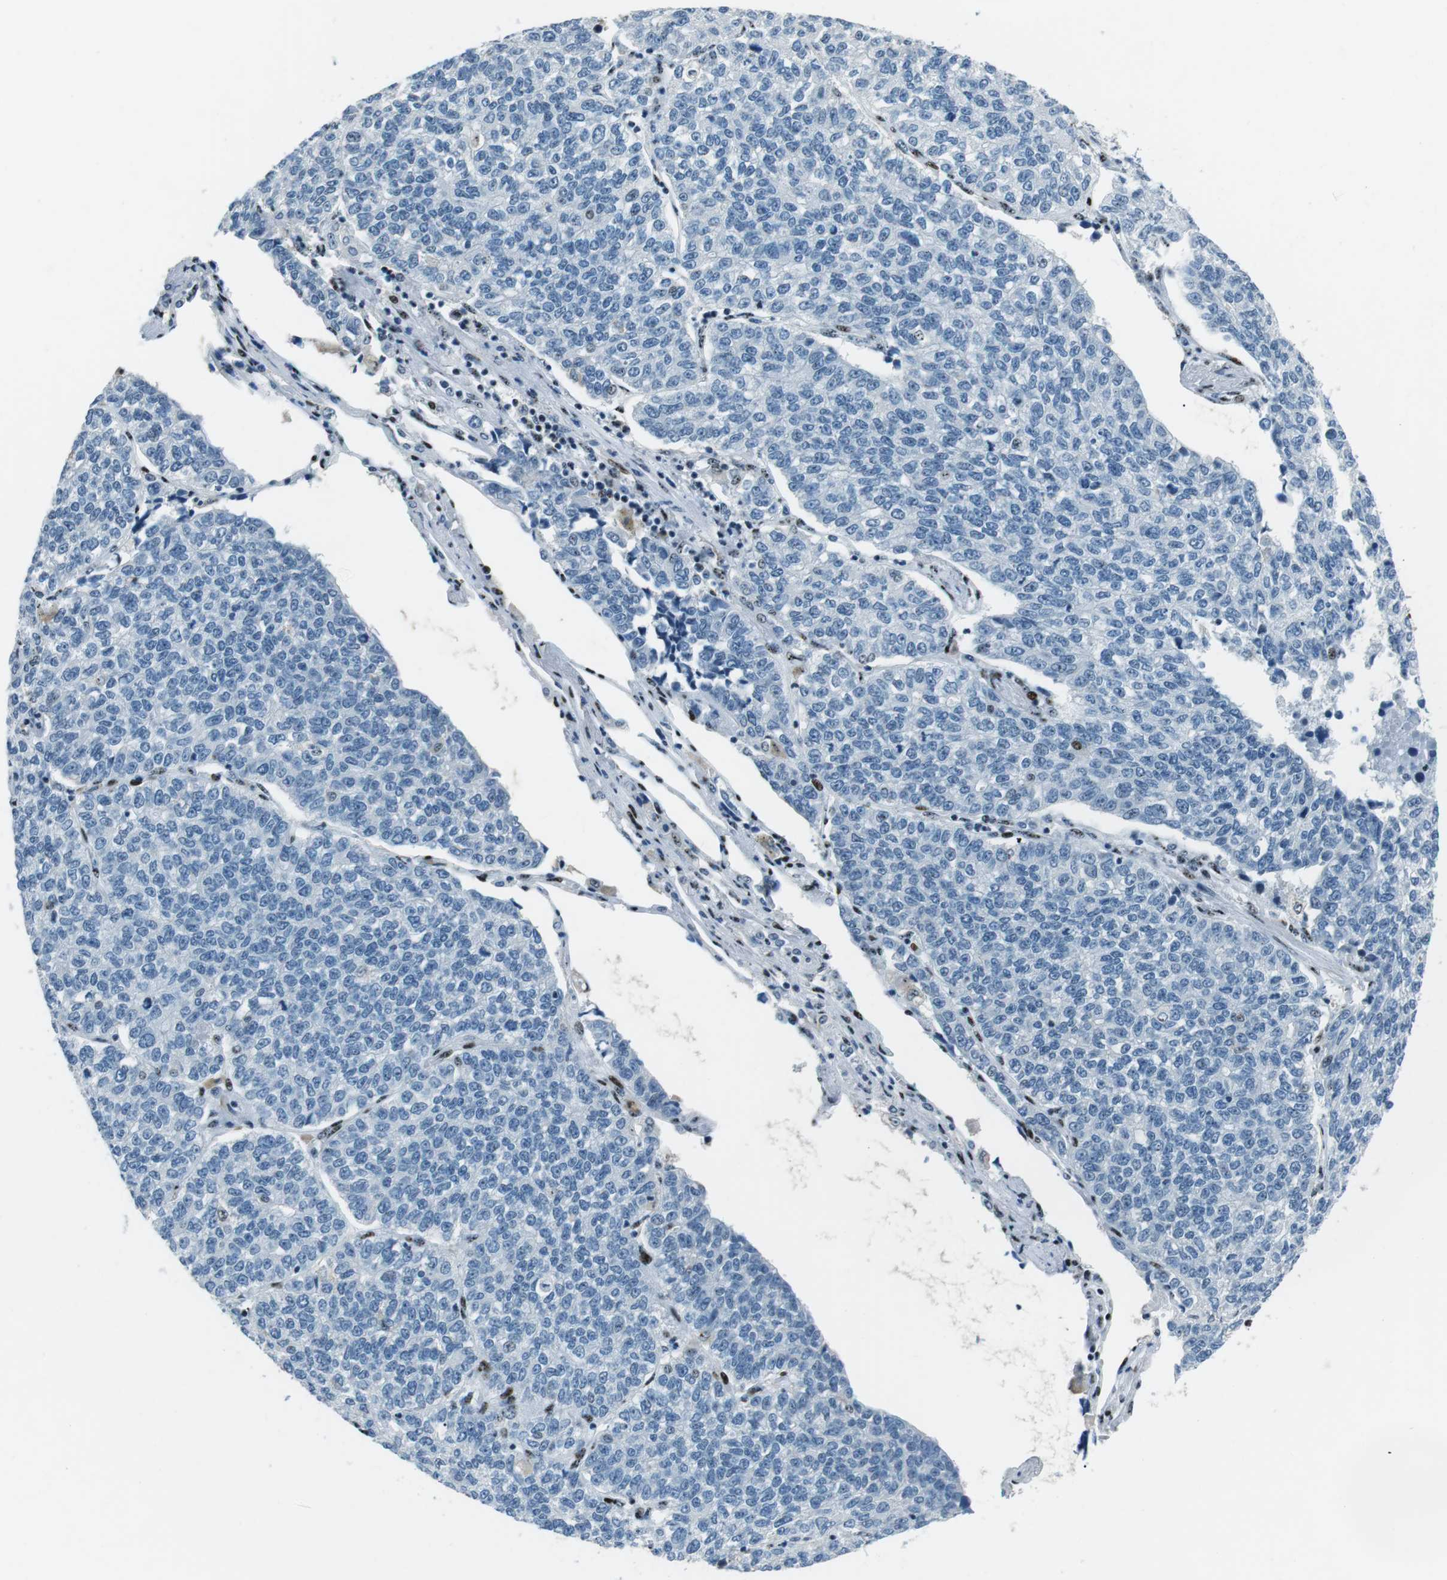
{"staining": {"intensity": "negative", "quantity": "none", "location": "none"}, "tissue": "lung cancer", "cell_type": "Tumor cells", "image_type": "cancer", "snomed": [{"axis": "morphology", "description": "Adenocarcinoma, NOS"}, {"axis": "topography", "description": "Lung"}], "caption": "DAB (3,3'-diaminobenzidine) immunohistochemical staining of human lung adenocarcinoma reveals no significant expression in tumor cells. Nuclei are stained in blue.", "gene": "PML", "patient": {"sex": "male", "age": 49}}